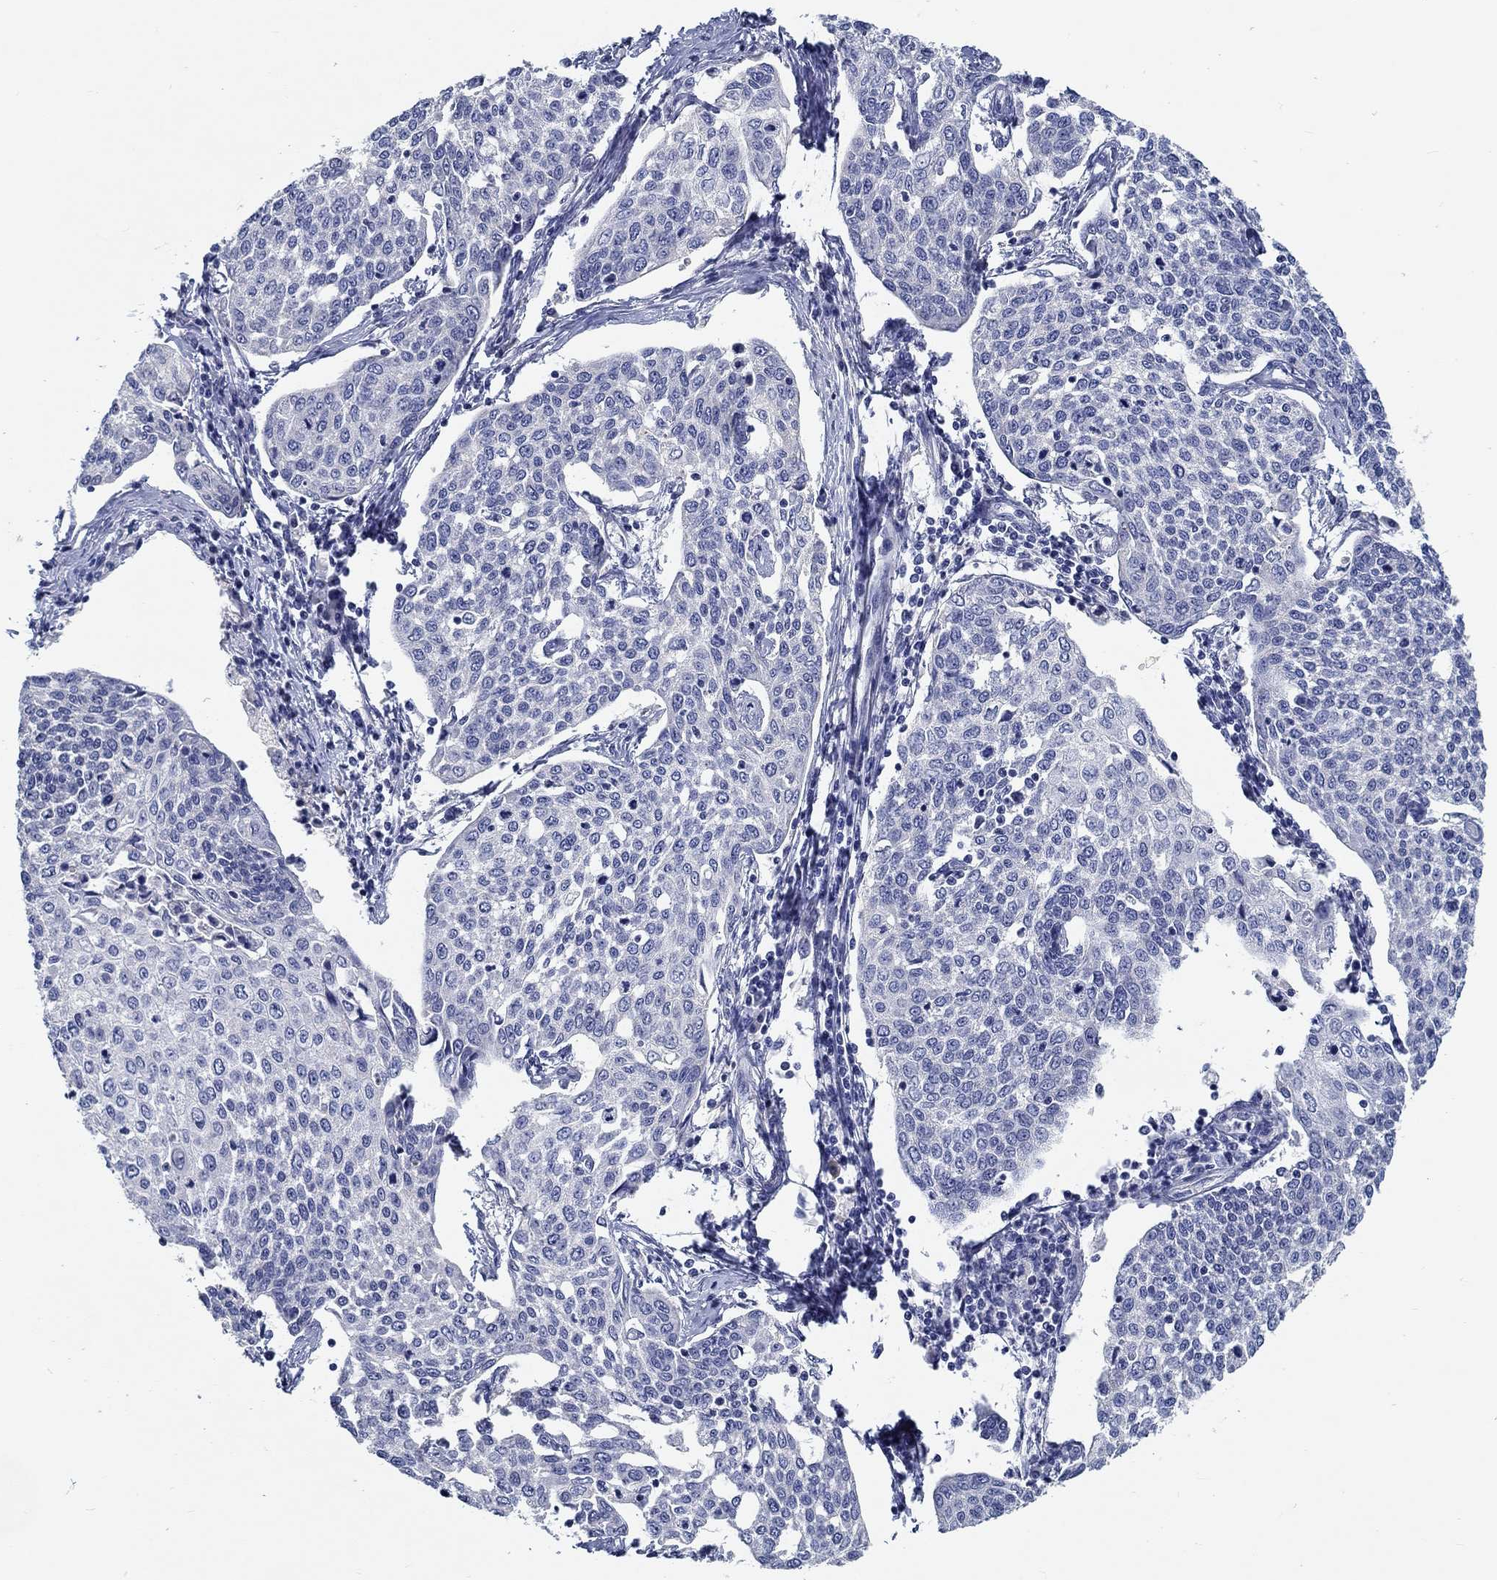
{"staining": {"intensity": "negative", "quantity": "none", "location": "none"}, "tissue": "cervical cancer", "cell_type": "Tumor cells", "image_type": "cancer", "snomed": [{"axis": "morphology", "description": "Squamous cell carcinoma, NOS"}, {"axis": "topography", "description": "Cervix"}], "caption": "Immunohistochemistry of human cervical squamous cell carcinoma reveals no staining in tumor cells.", "gene": "MYBPC1", "patient": {"sex": "female", "age": 34}}